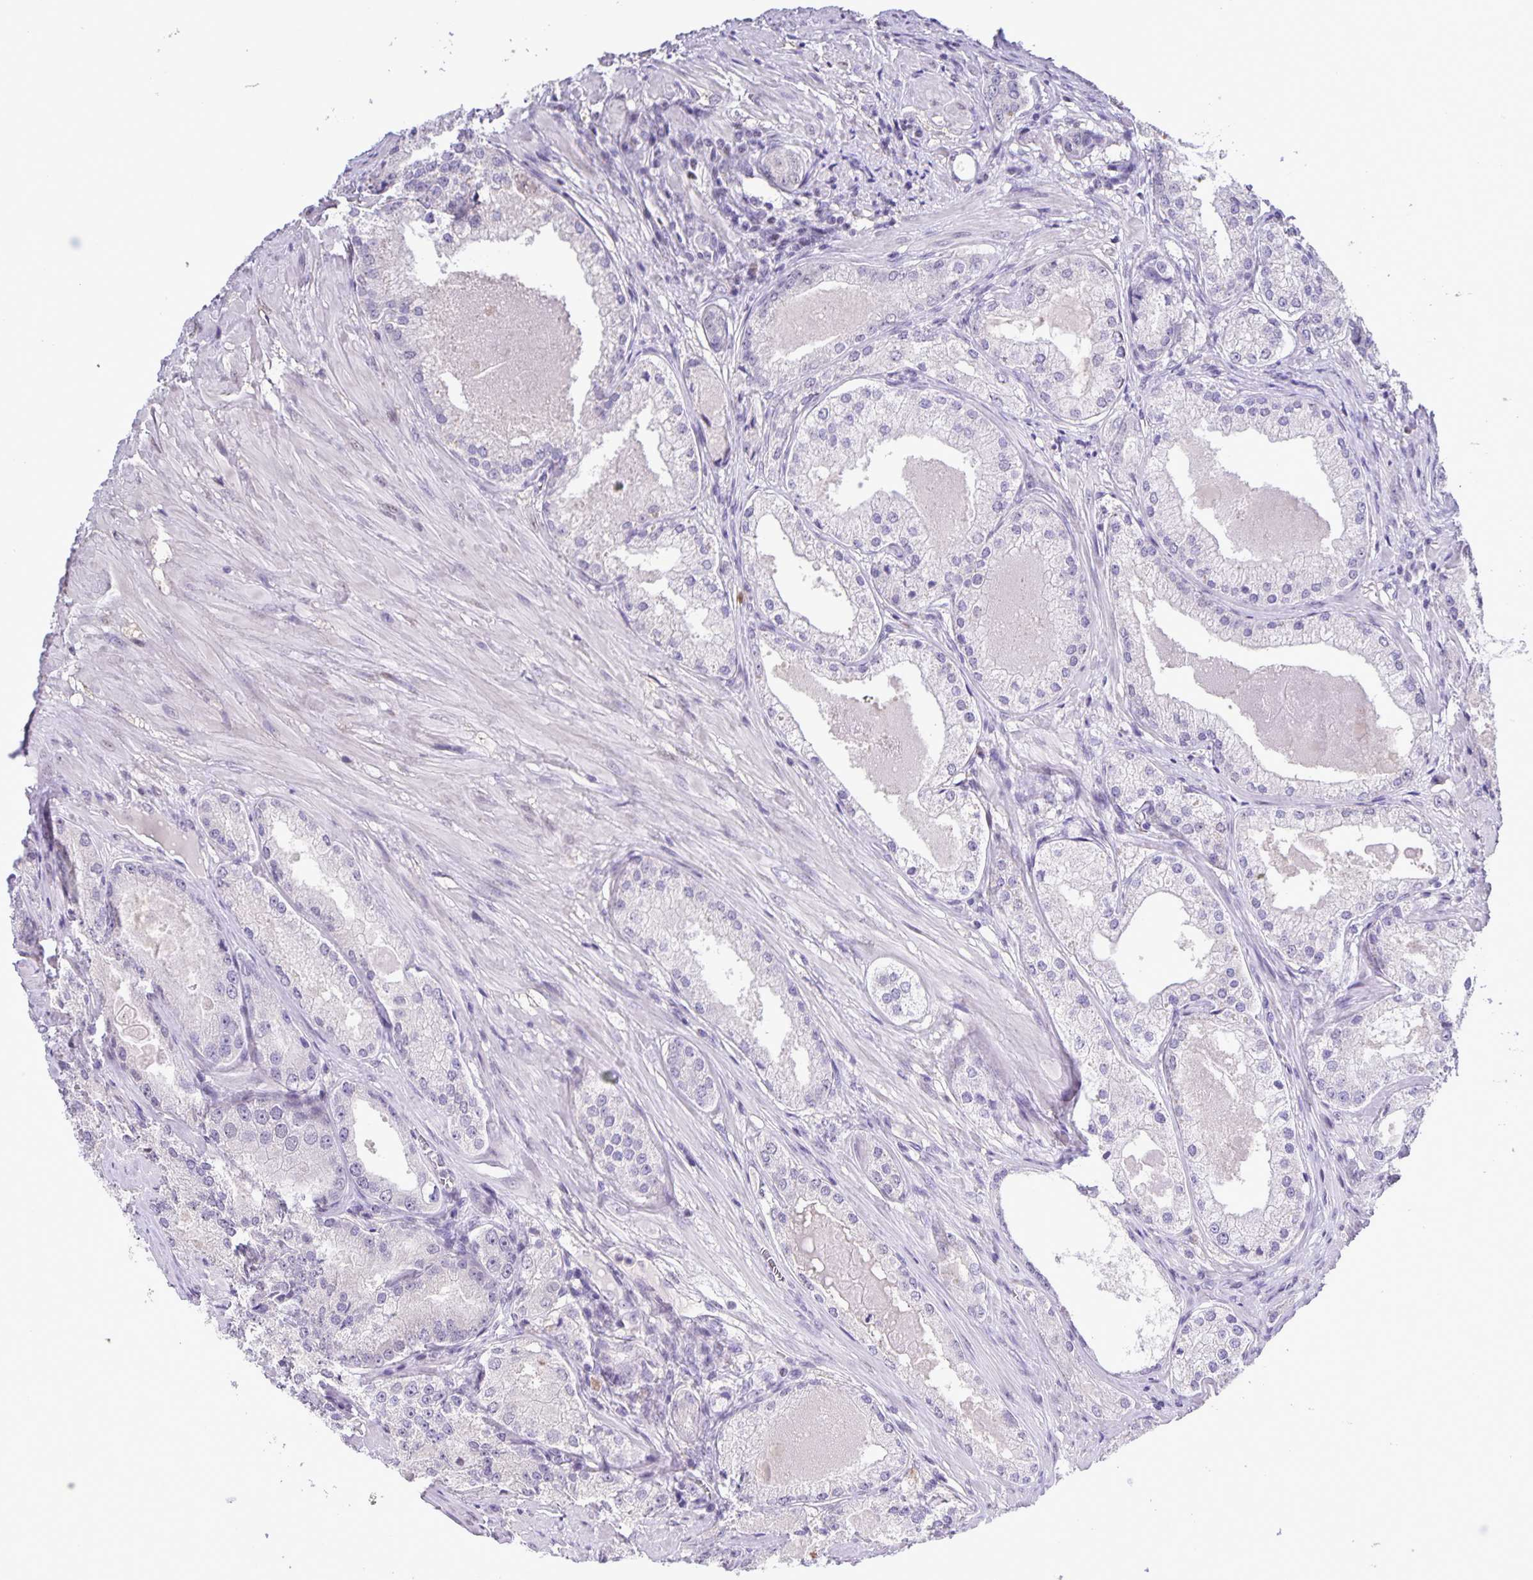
{"staining": {"intensity": "negative", "quantity": "none", "location": "none"}, "tissue": "prostate cancer", "cell_type": "Tumor cells", "image_type": "cancer", "snomed": [{"axis": "morphology", "description": "Adenocarcinoma, Low grade"}, {"axis": "topography", "description": "Prostate"}], "caption": "There is no significant staining in tumor cells of prostate cancer (low-grade adenocarcinoma).", "gene": "ONECUT2", "patient": {"sex": "male", "age": 68}}